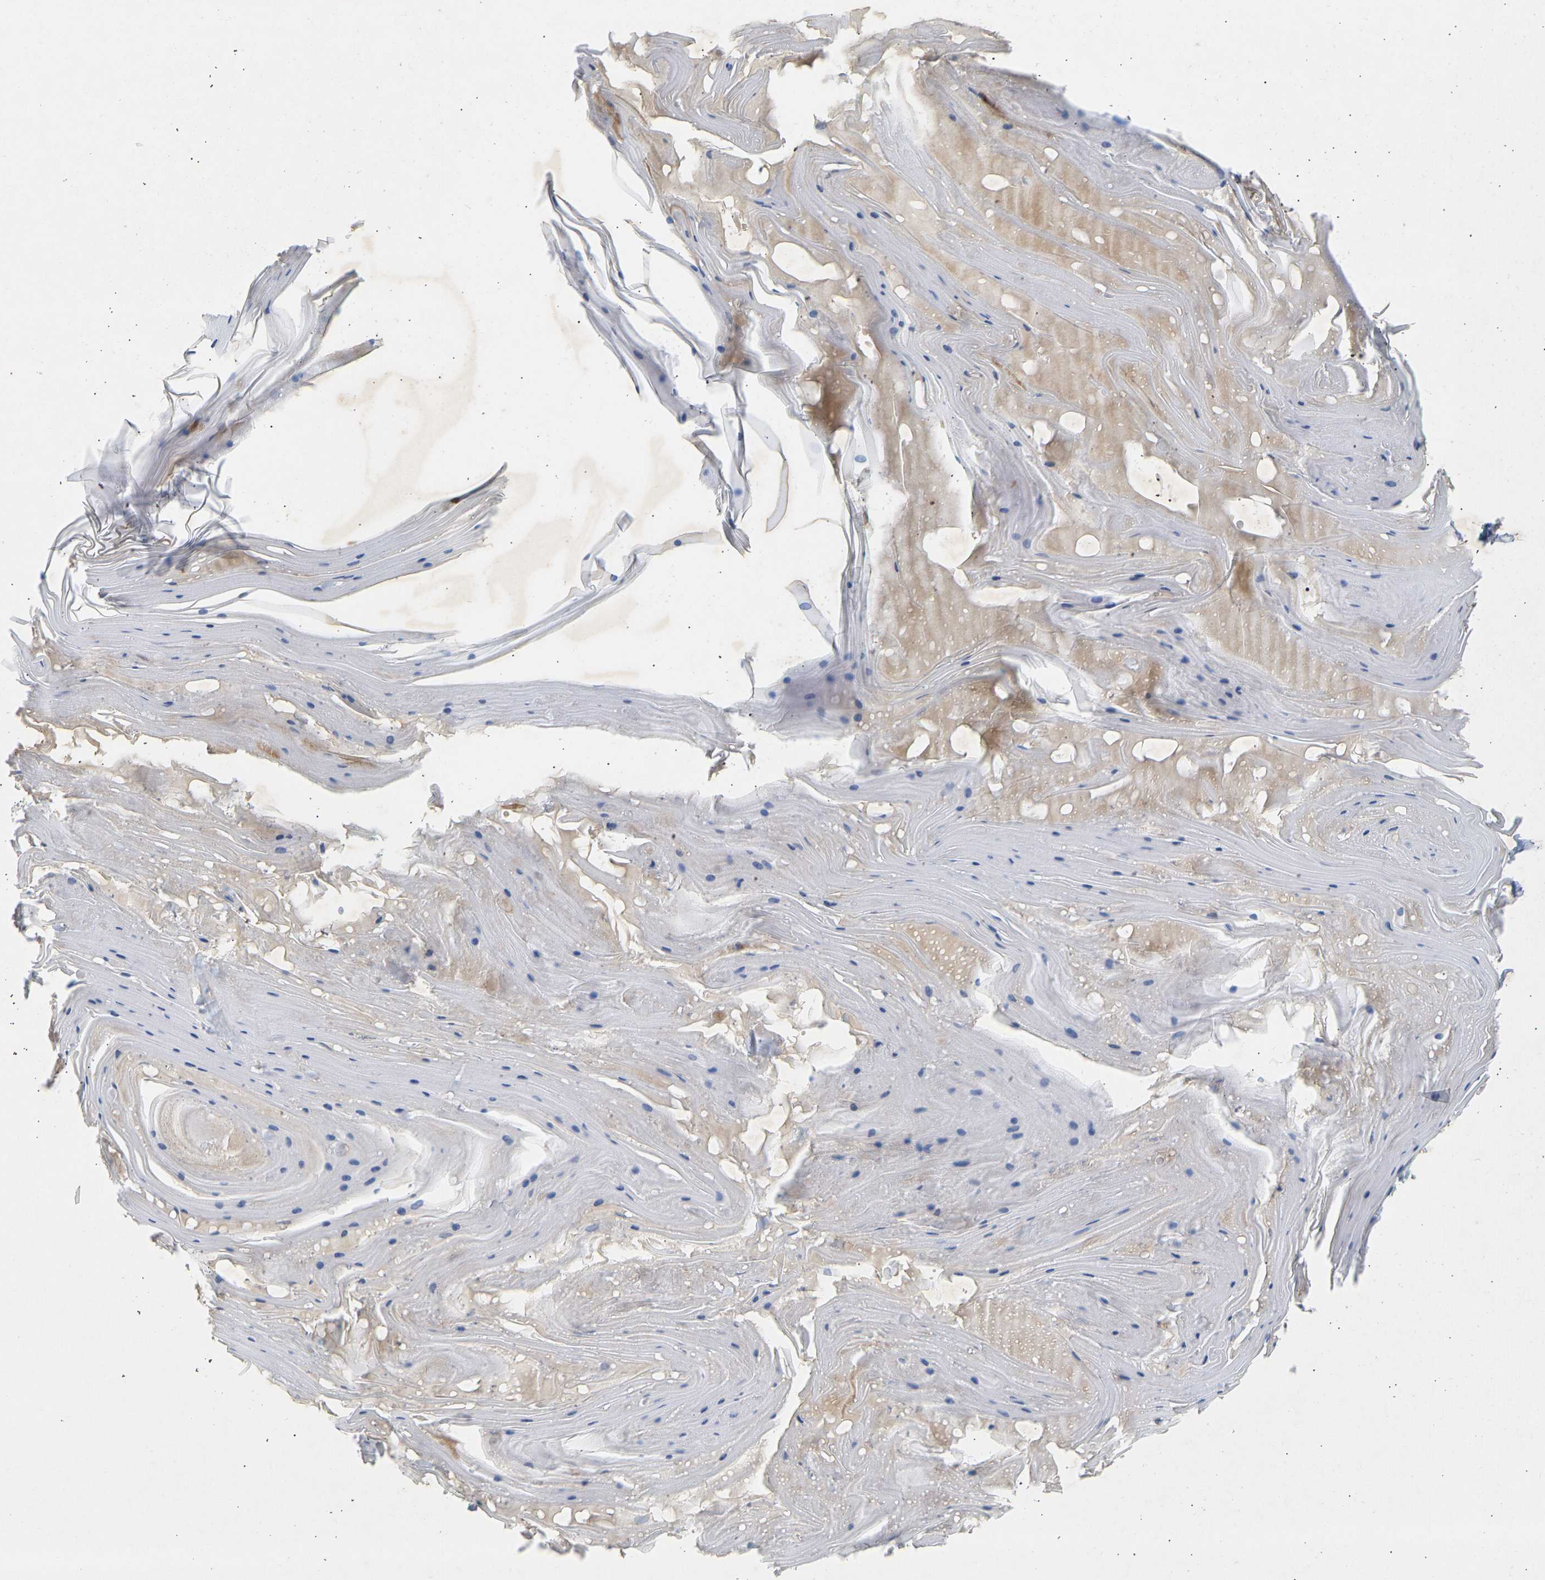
{"staining": {"intensity": "negative", "quantity": "none", "location": "none"}, "tissue": "skin cancer", "cell_type": "Tumor cells", "image_type": "cancer", "snomed": [{"axis": "morphology", "description": "Squamous cell carcinoma, NOS"}, {"axis": "topography", "description": "Skin"}], "caption": "Human skin cancer (squamous cell carcinoma) stained for a protein using immunohistochemistry (IHC) displays no staining in tumor cells.", "gene": "BAG1", "patient": {"sex": "male", "age": 74}}